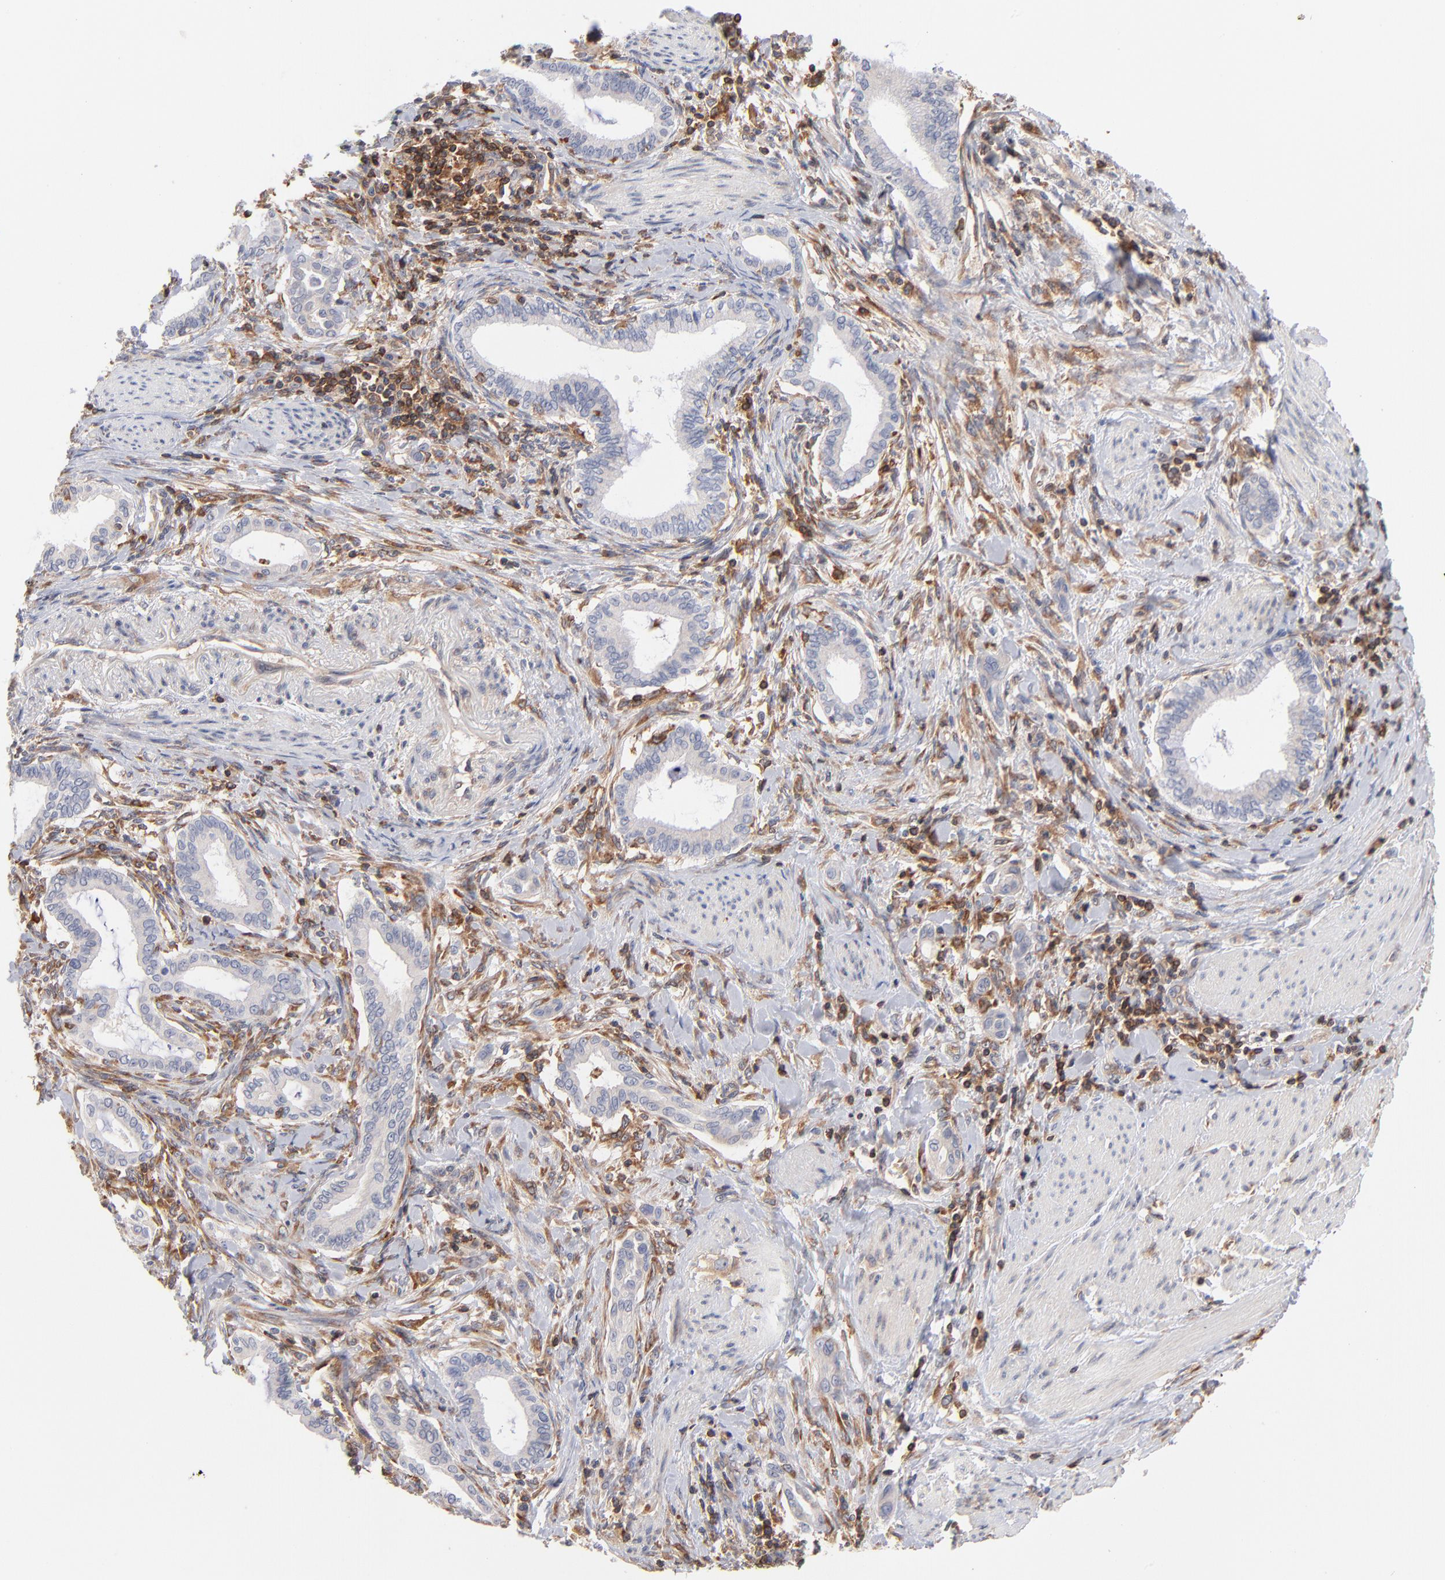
{"staining": {"intensity": "negative", "quantity": "none", "location": "none"}, "tissue": "pancreatic cancer", "cell_type": "Tumor cells", "image_type": "cancer", "snomed": [{"axis": "morphology", "description": "Adenocarcinoma, NOS"}, {"axis": "topography", "description": "Pancreas"}], "caption": "Histopathology image shows no protein expression in tumor cells of adenocarcinoma (pancreatic) tissue.", "gene": "WIPF1", "patient": {"sex": "female", "age": 64}}